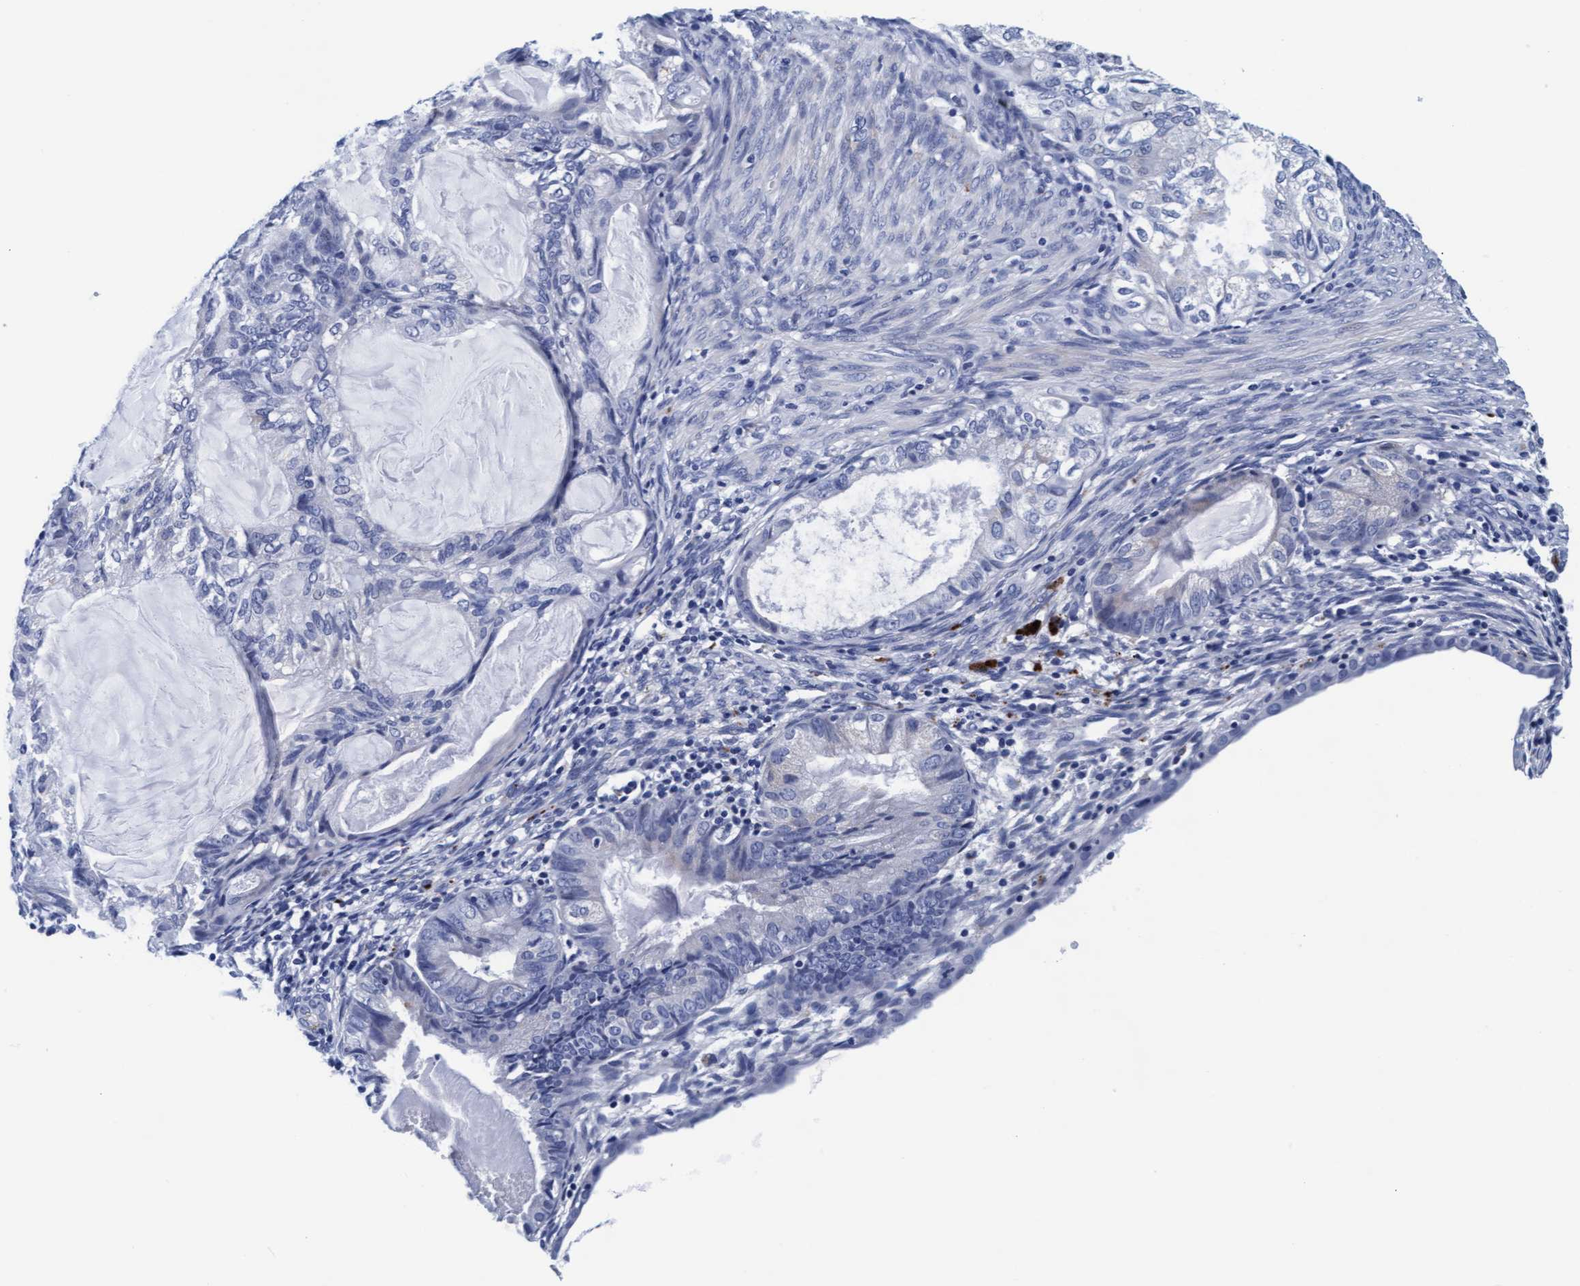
{"staining": {"intensity": "negative", "quantity": "none", "location": "none"}, "tissue": "cervical cancer", "cell_type": "Tumor cells", "image_type": "cancer", "snomed": [{"axis": "morphology", "description": "Normal tissue, NOS"}, {"axis": "morphology", "description": "Adenocarcinoma, NOS"}, {"axis": "topography", "description": "Cervix"}, {"axis": "topography", "description": "Endometrium"}], "caption": "Immunohistochemical staining of human cervical cancer reveals no significant expression in tumor cells.", "gene": "ARSG", "patient": {"sex": "female", "age": 86}}